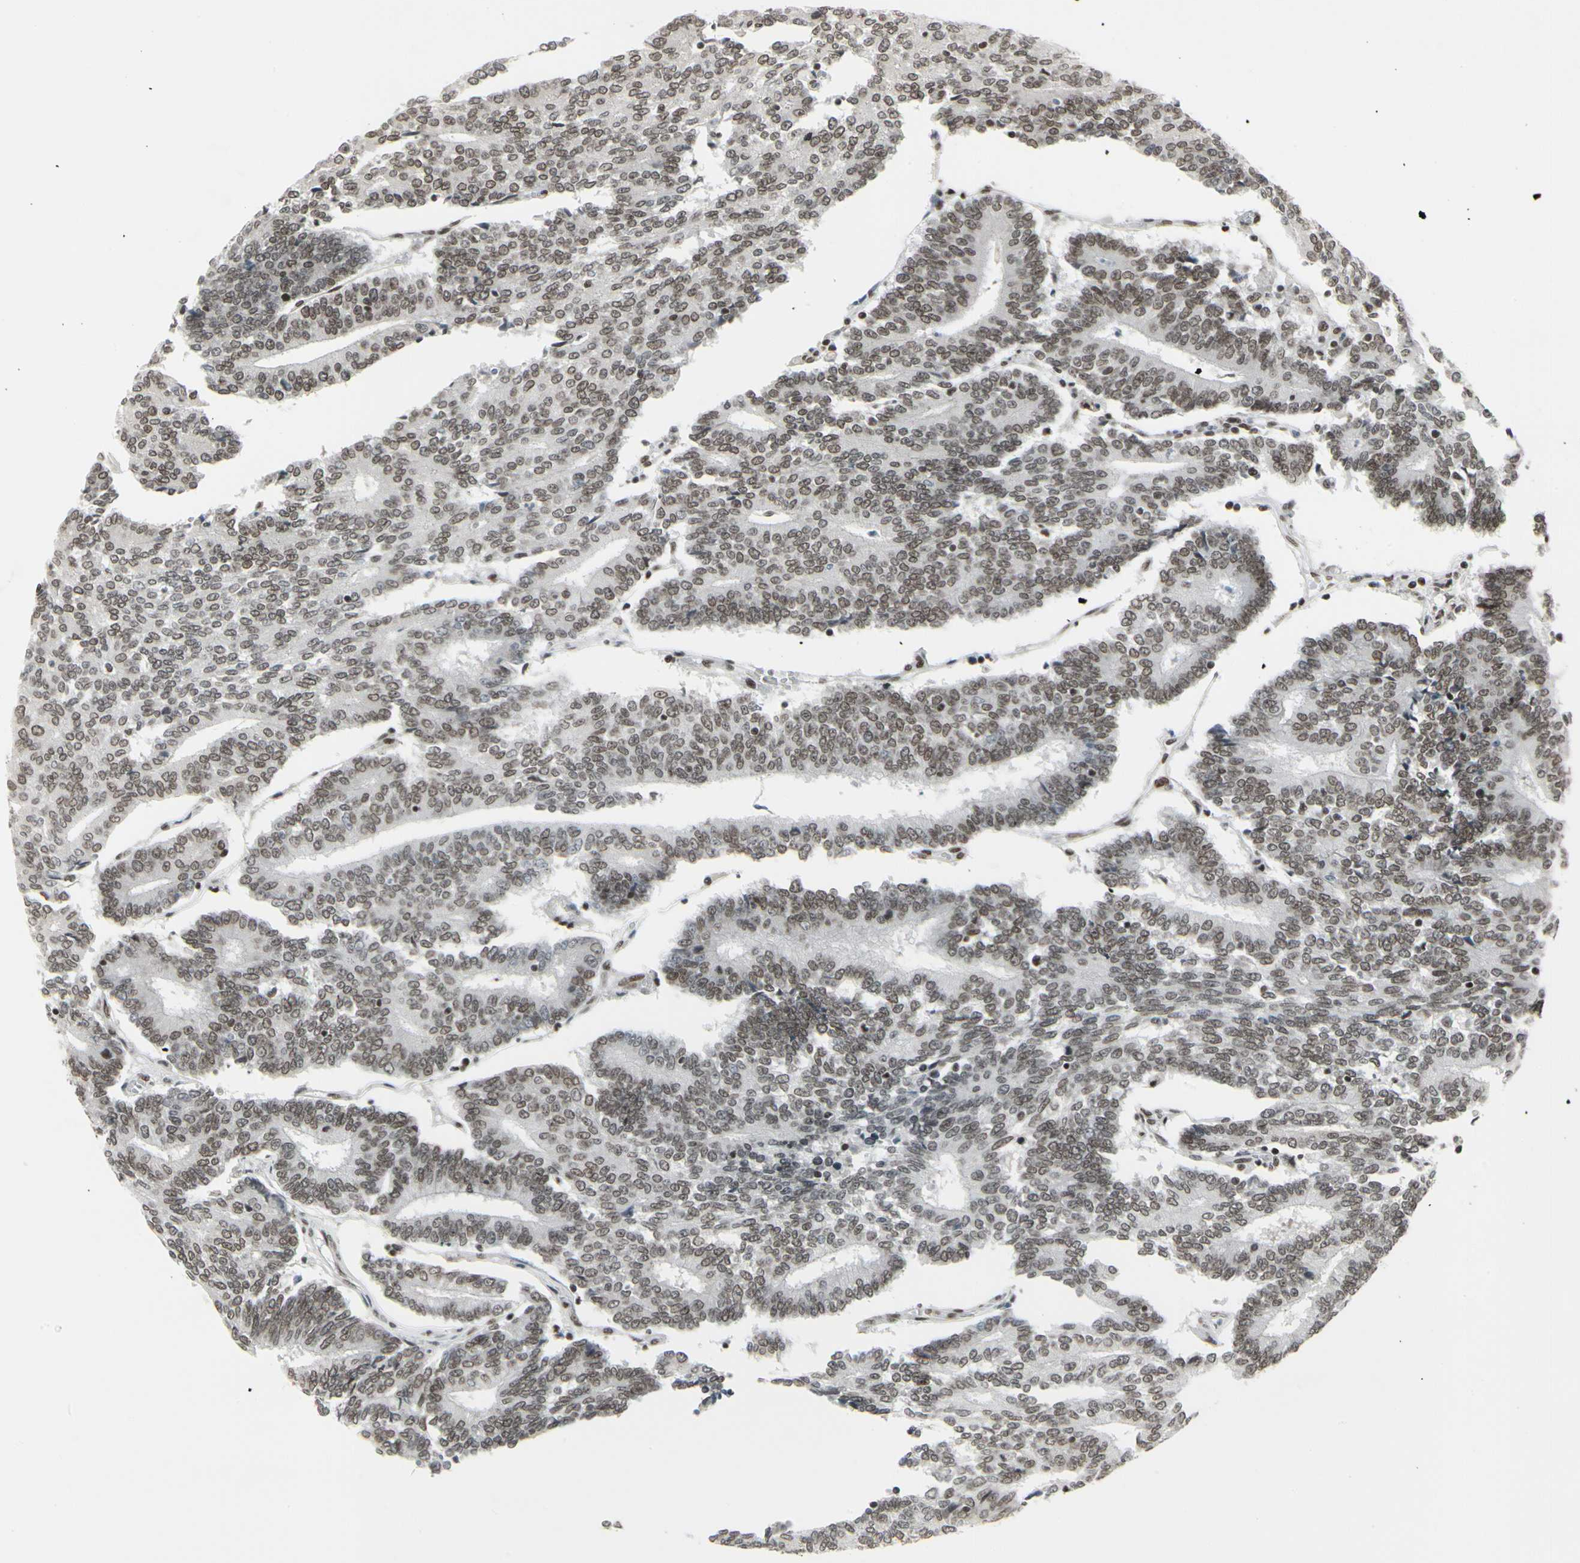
{"staining": {"intensity": "moderate", "quantity": ">75%", "location": "nuclear"}, "tissue": "prostate cancer", "cell_type": "Tumor cells", "image_type": "cancer", "snomed": [{"axis": "morphology", "description": "Adenocarcinoma, High grade"}, {"axis": "topography", "description": "Prostate"}], "caption": "Immunohistochemistry (IHC) staining of prostate cancer, which shows medium levels of moderate nuclear staining in approximately >75% of tumor cells indicating moderate nuclear protein staining. The staining was performed using DAB (brown) for protein detection and nuclei were counterstained in hematoxylin (blue).", "gene": "HMG20A", "patient": {"sex": "male", "age": 55}}